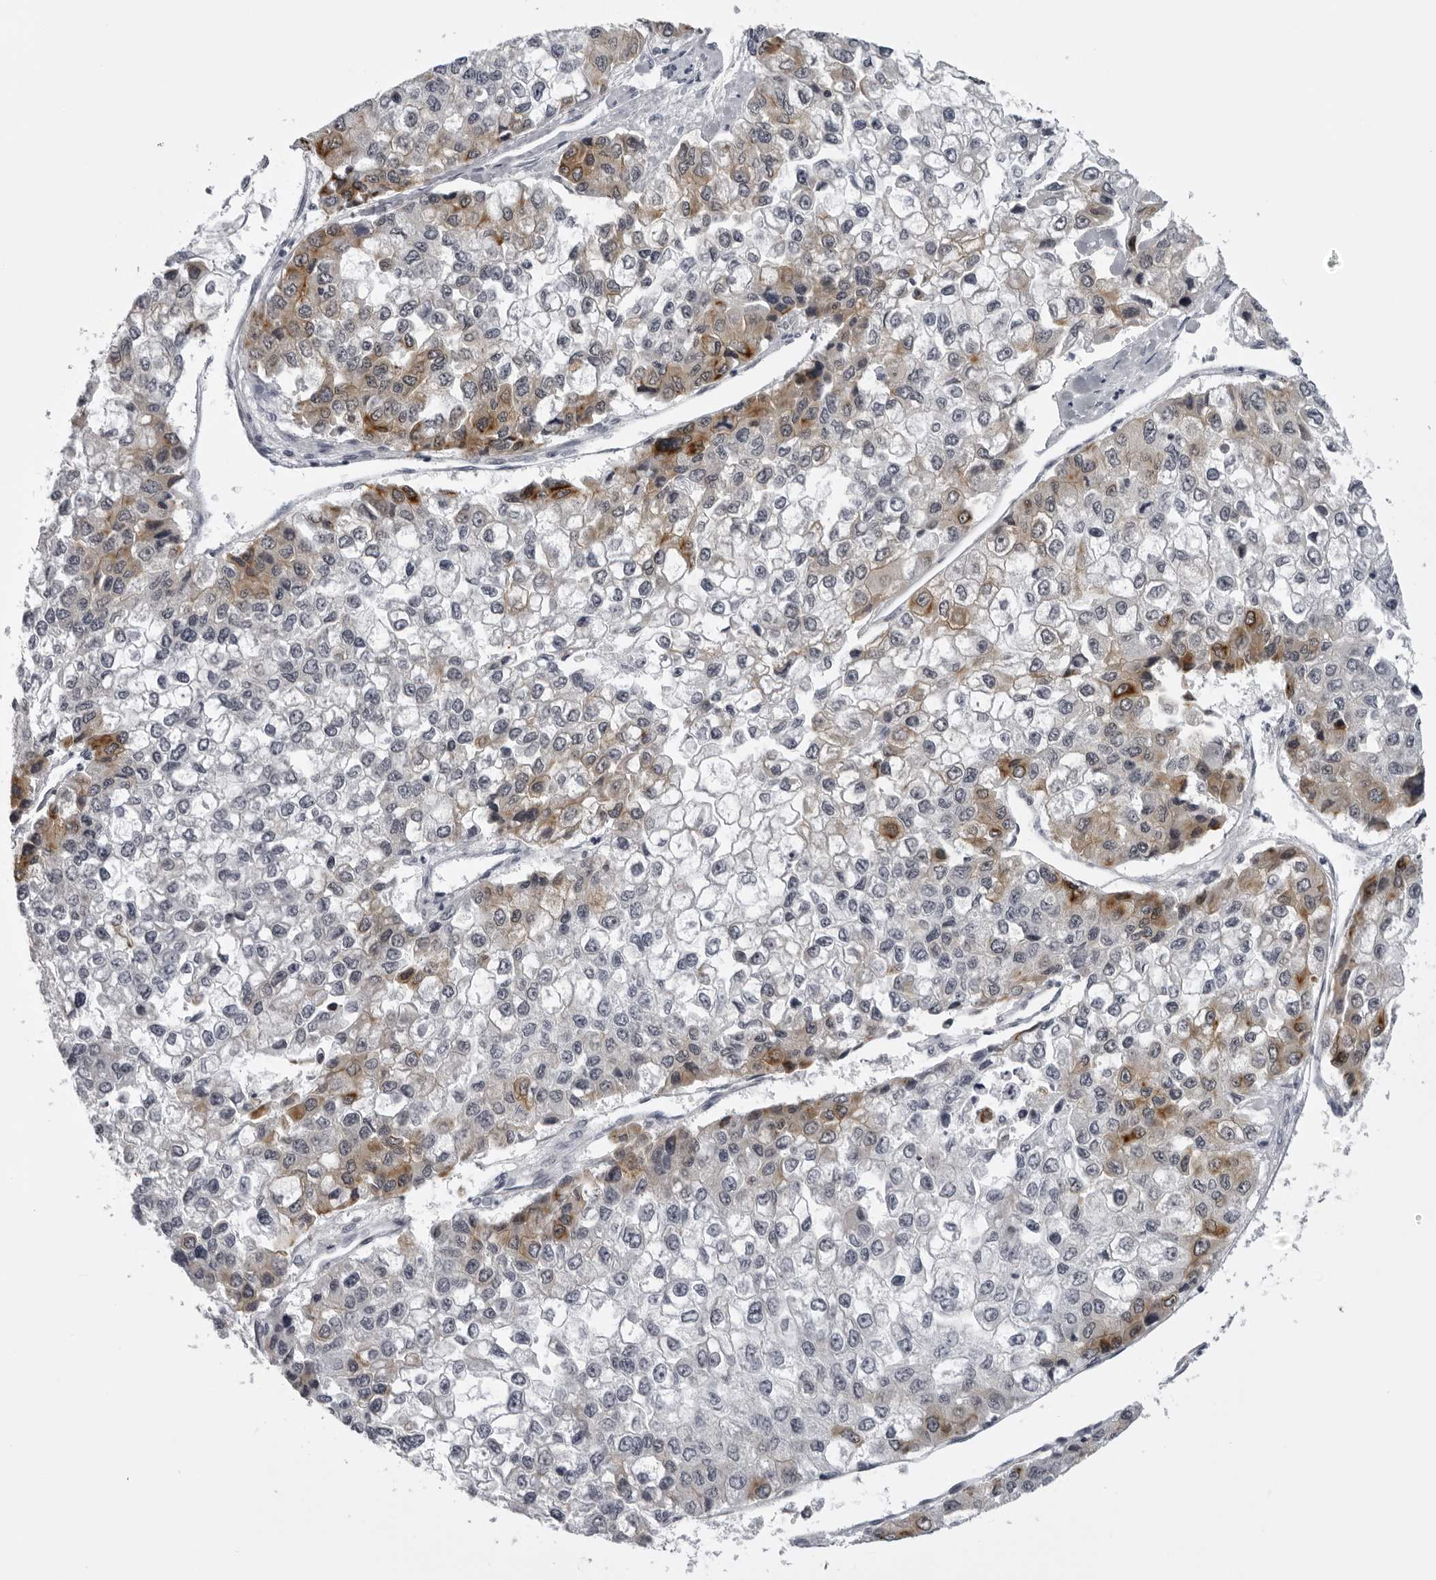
{"staining": {"intensity": "moderate", "quantity": "<25%", "location": "cytoplasmic/membranous"}, "tissue": "liver cancer", "cell_type": "Tumor cells", "image_type": "cancer", "snomed": [{"axis": "morphology", "description": "Carcinoma, Hepatocellular, NOS"}, {"axis": "topography", "description": "Liver"}], "caption": "A brown stain shows moderate cytoplasmic/membranous positivity of a protein in human liver cancer tumor cells.", "gene": "UROD", "patient": {"sex": "female", "age": 66}}